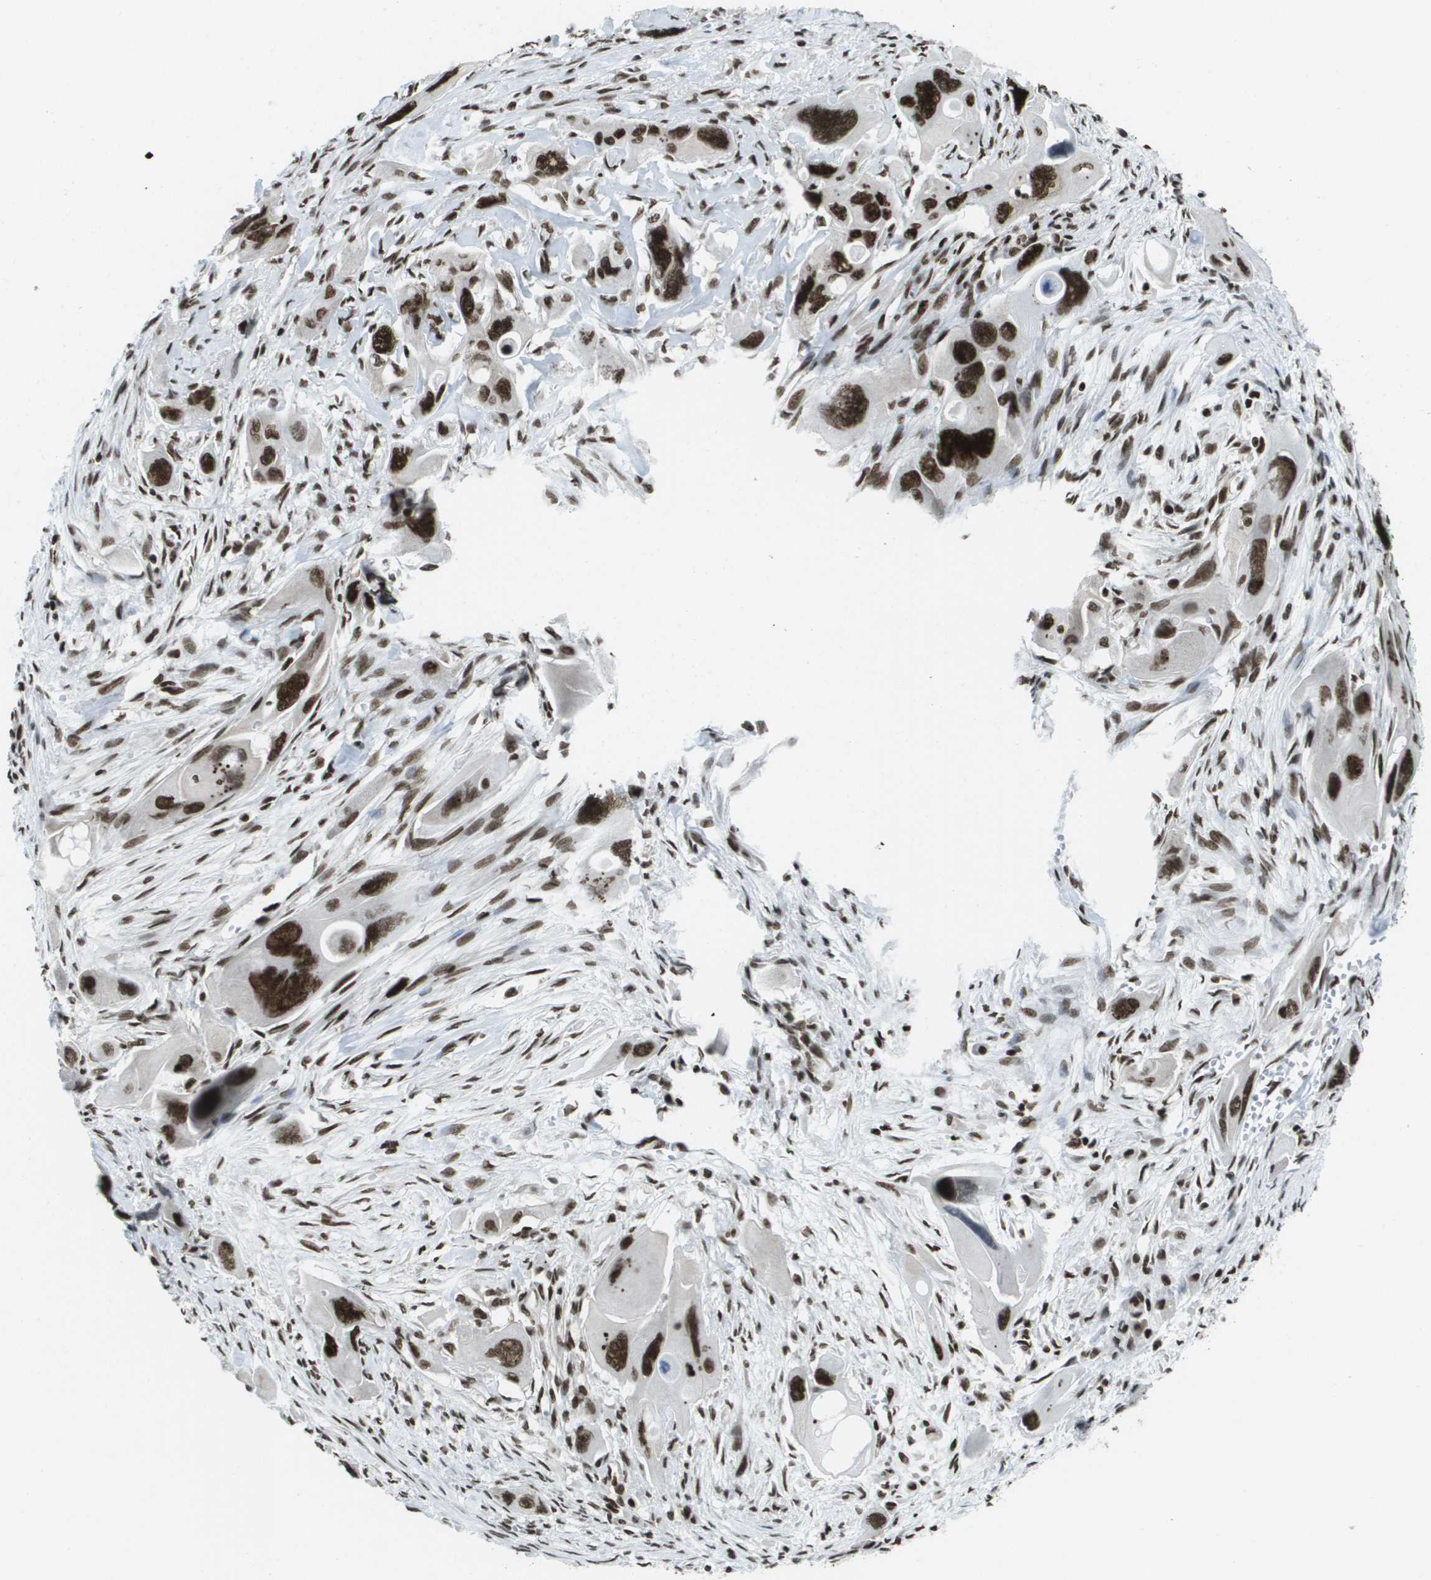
{"staining": {"intensity": "strong", "quantity": ">75%", "location": "nuclear"}, "tissue": "pancreatic cancer", "cell_type": "Tumor cells", "image_type": "cancer", "snomed": [{"axis": "morphology", "description": "Adenocarcinoma, NOS"}, {"axis": "topography", "description": "Pancreas"}], "caption": "Human adenocarcinoma (pancreatic) stained with a brown dye reveals strong nuclear positive positivity in approximately >75% of tumor cells.", "gene": "GLYR1", "patient": {"sex": "male", "age": 73}}